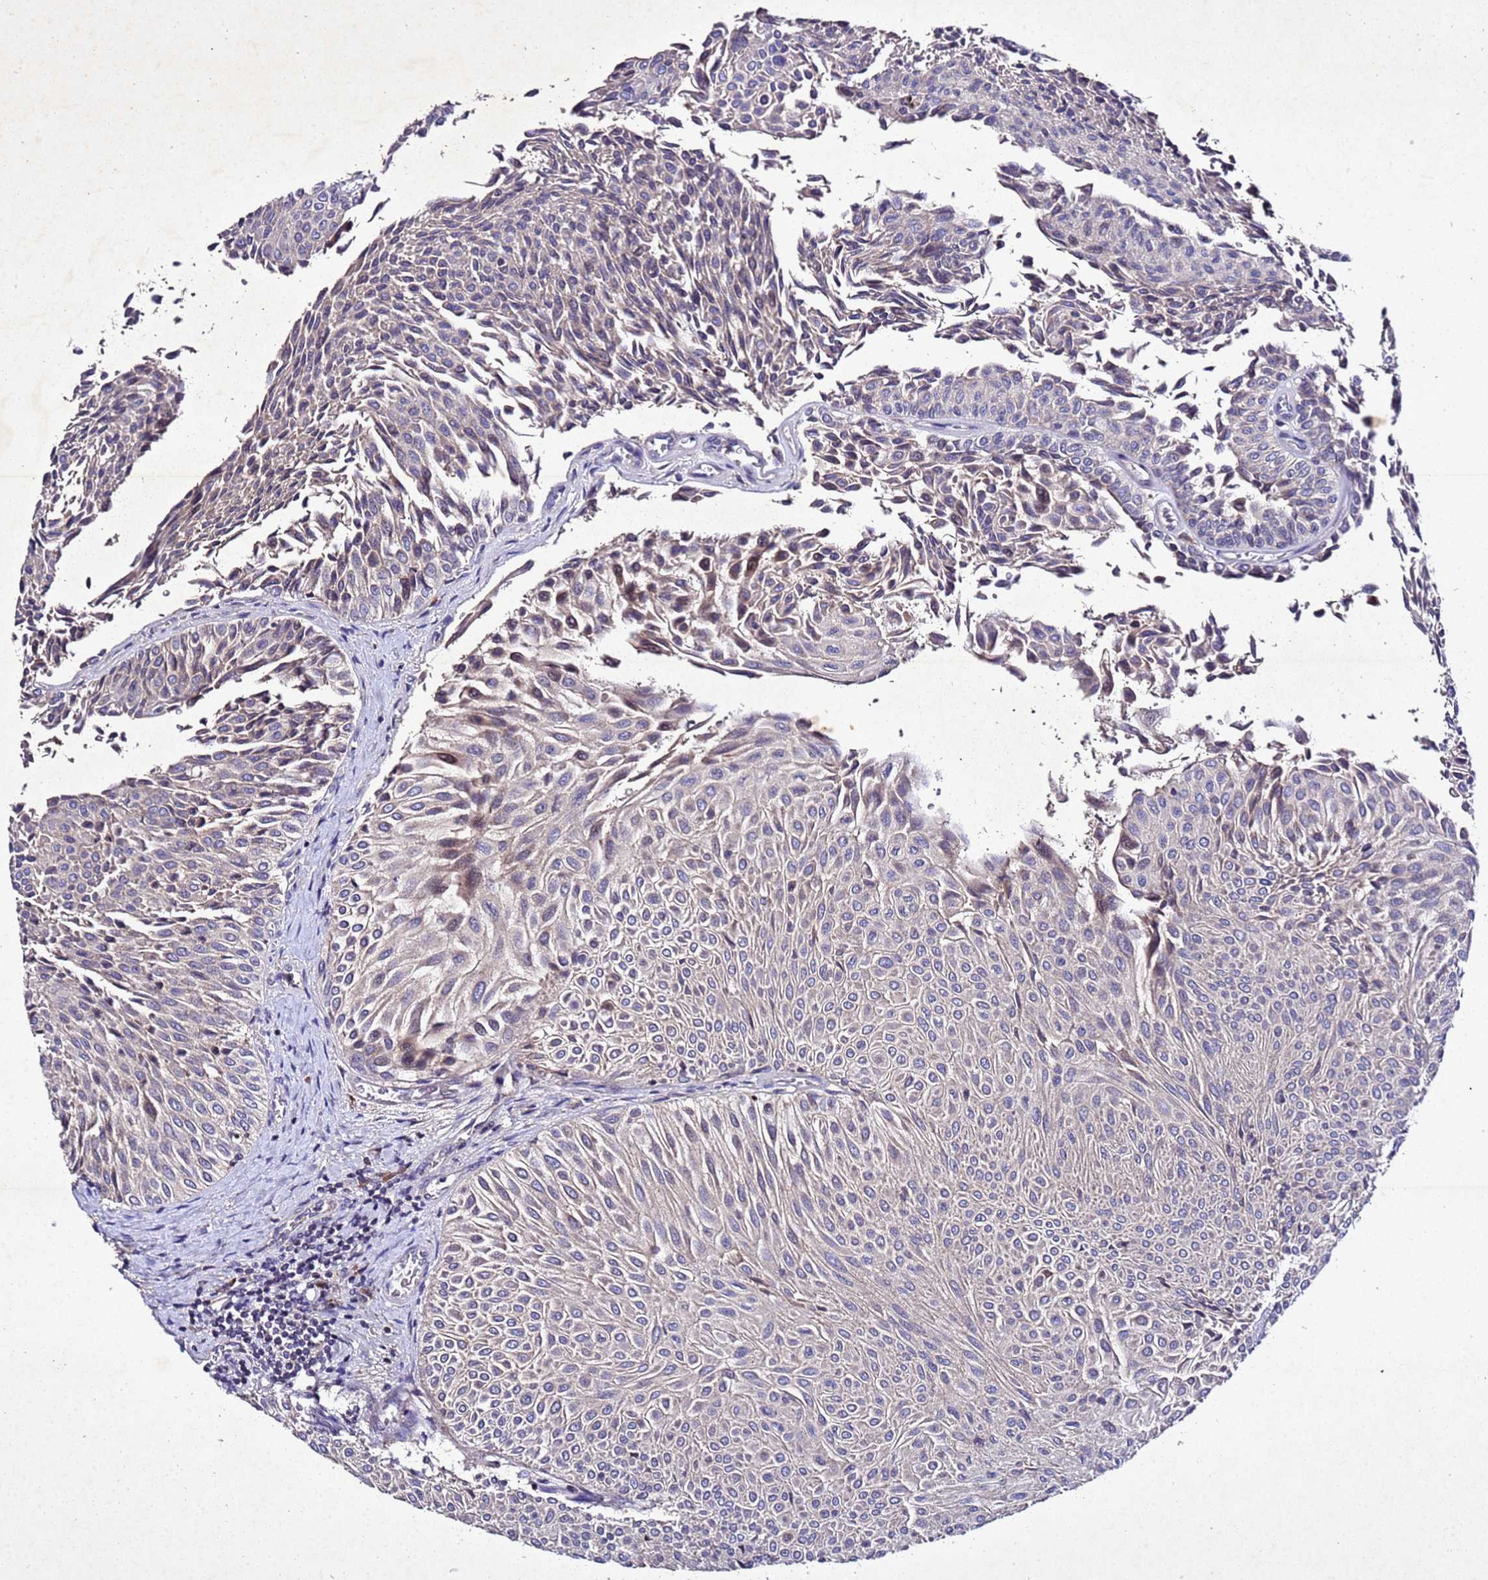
{"staining": {"intensity": "weak", "quantity": "<25%", "location": "cytoplasmic/membranous"}, "tissue": "urothelial cancer", "cell_type": "Tumor cells", "image_type": "cancer", "snomed": [{"axis": "morphology", "description": "Urothelial carcinoma, Low grade"}, {"axis": "topography", "description": "Urinary bladder"}], "caption": "This is an immunohistochemistry (IHC) photomicrograph of low-grade urothelial carcinoma. There is no staining in tumor cells.", "gene": "SV2B", "patient": {"sex": "male", "age": 78}}